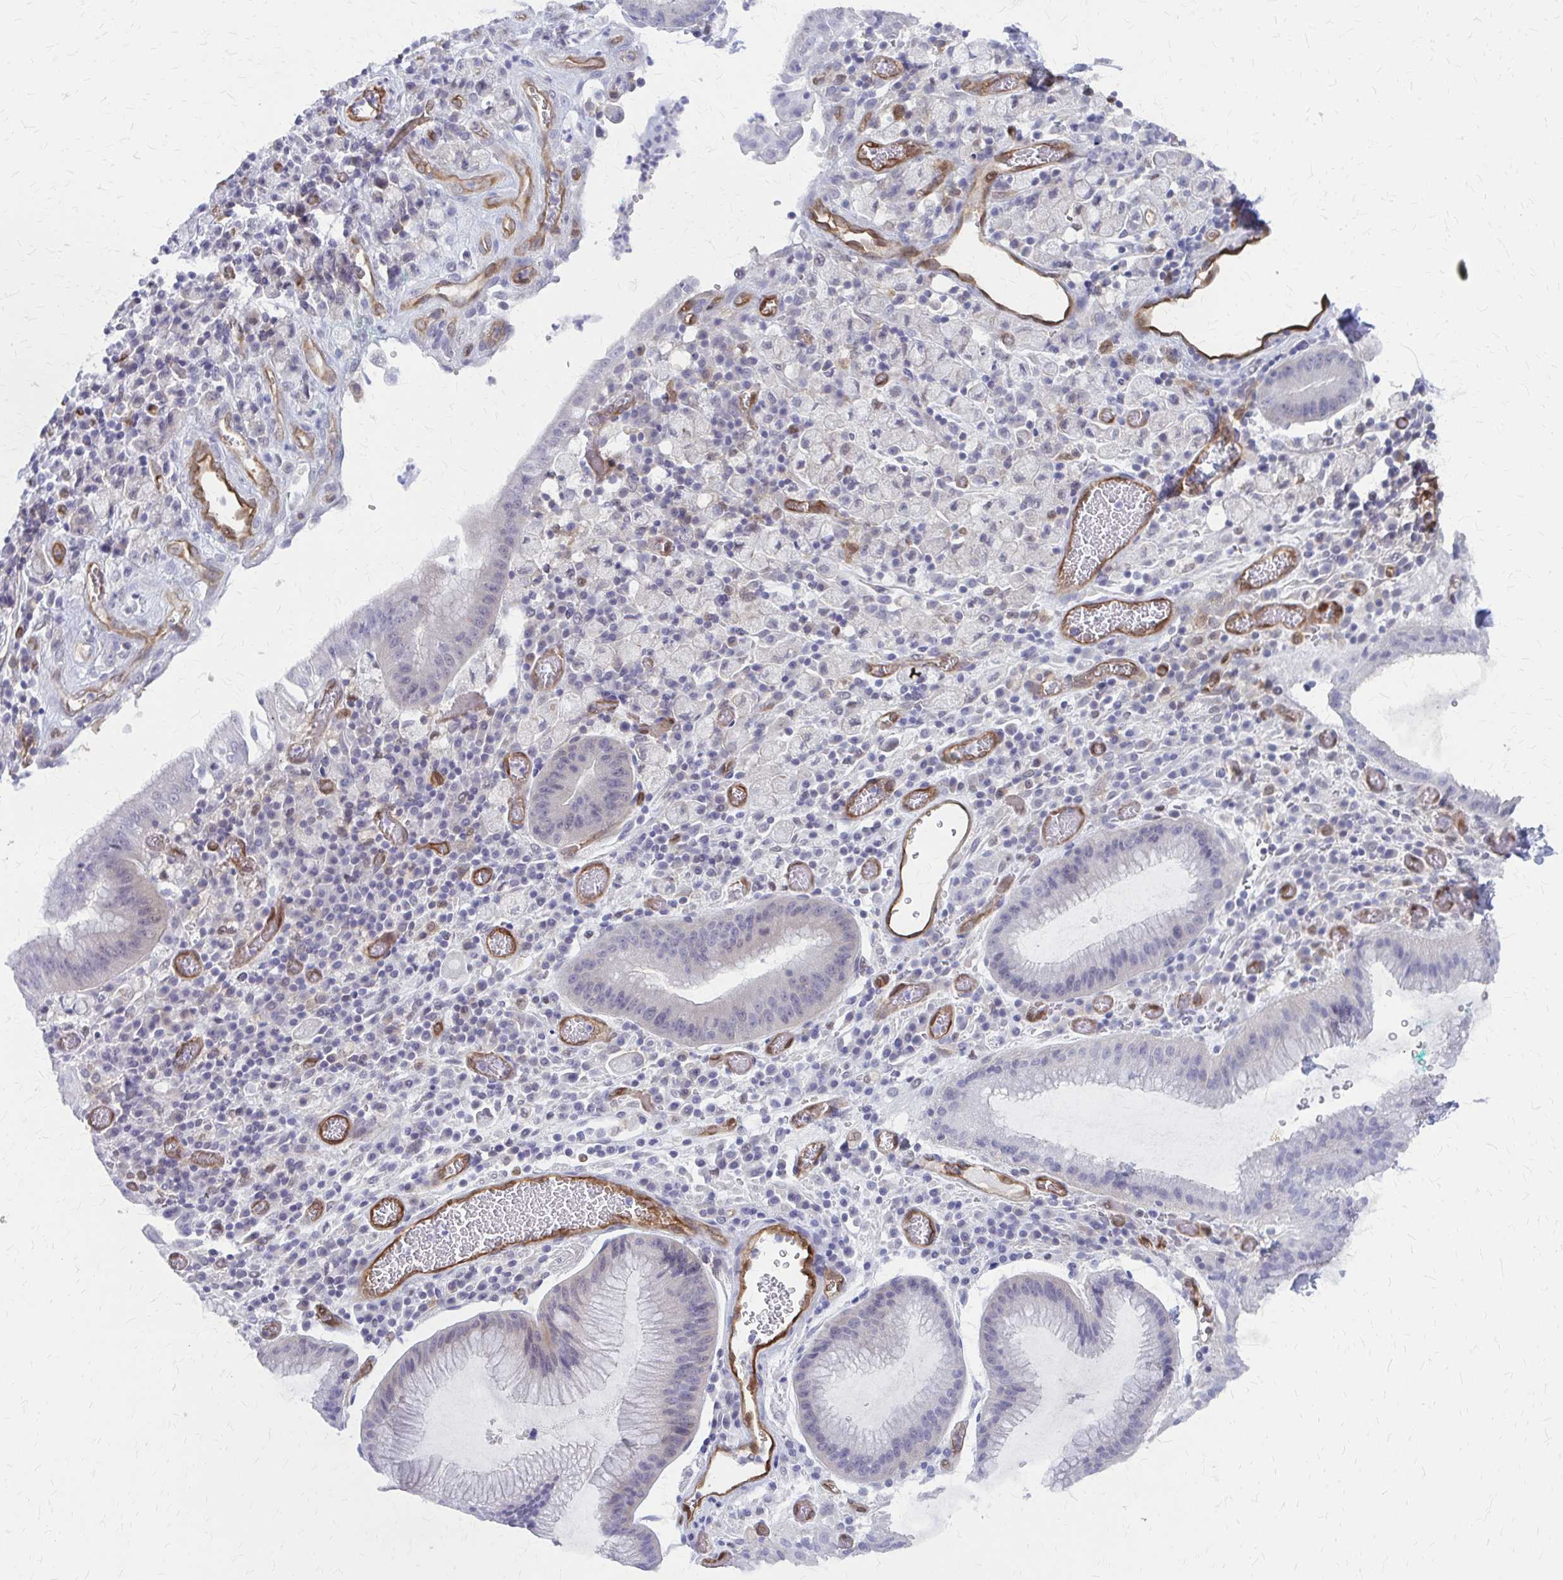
{"staining": {"intensity": "negative", "quantity": "none", "location": "none"}, "tissue": "stomach cancer", "cell_type": "Tumor cells", "image_type": "cancer", "snomed": [{"axis": "morphology", "description": "Adenocarcinoma, NOS"}, {"axis": "topography", "description": "Stomach"}], "caption": "Immunohistochemistry (IHC) of human adenocarcinoma (stomach) displays no expression in tumor cells.", "gene": "CLIC2", "patient": {"sex": "male", "age": 77}}